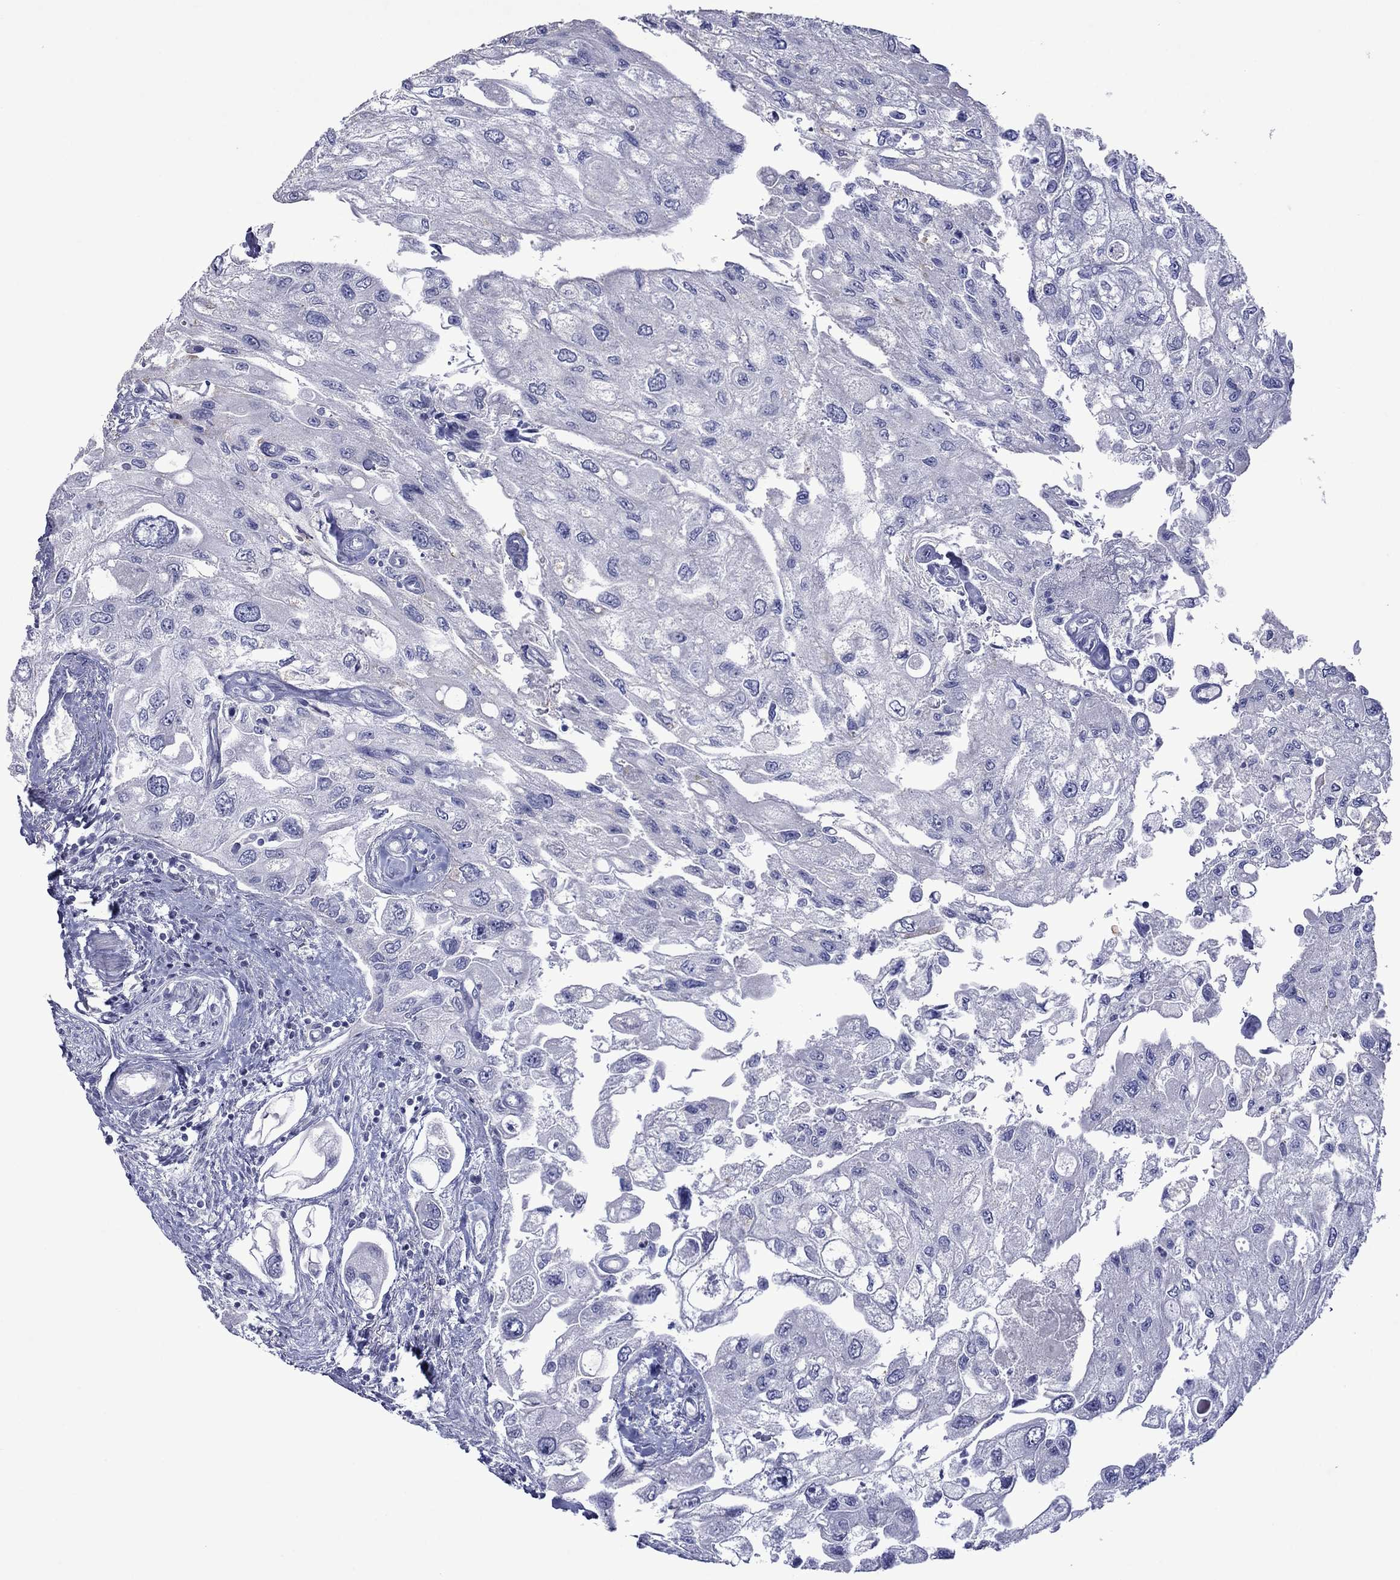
{"staining": {"intensity": "negative", "quantity": "none", "location": "none"}, "tissue": "urothelial cancer", "cell_type": "Tumor cells", "image_type": "cancer", "snomed": [{"axis": "morphology", "description": "Urothelial carcinoma, High grade"}, {"axis": "topography", "description": "Urinary bladder"}], "caption": "High-grade urothelial carcinoma stained for a protein using immunohistochemistry (IHC) shows no staining tumor cells.", "gene": "PIWIL1", "patient": {"sex": "male", "age": 59}}